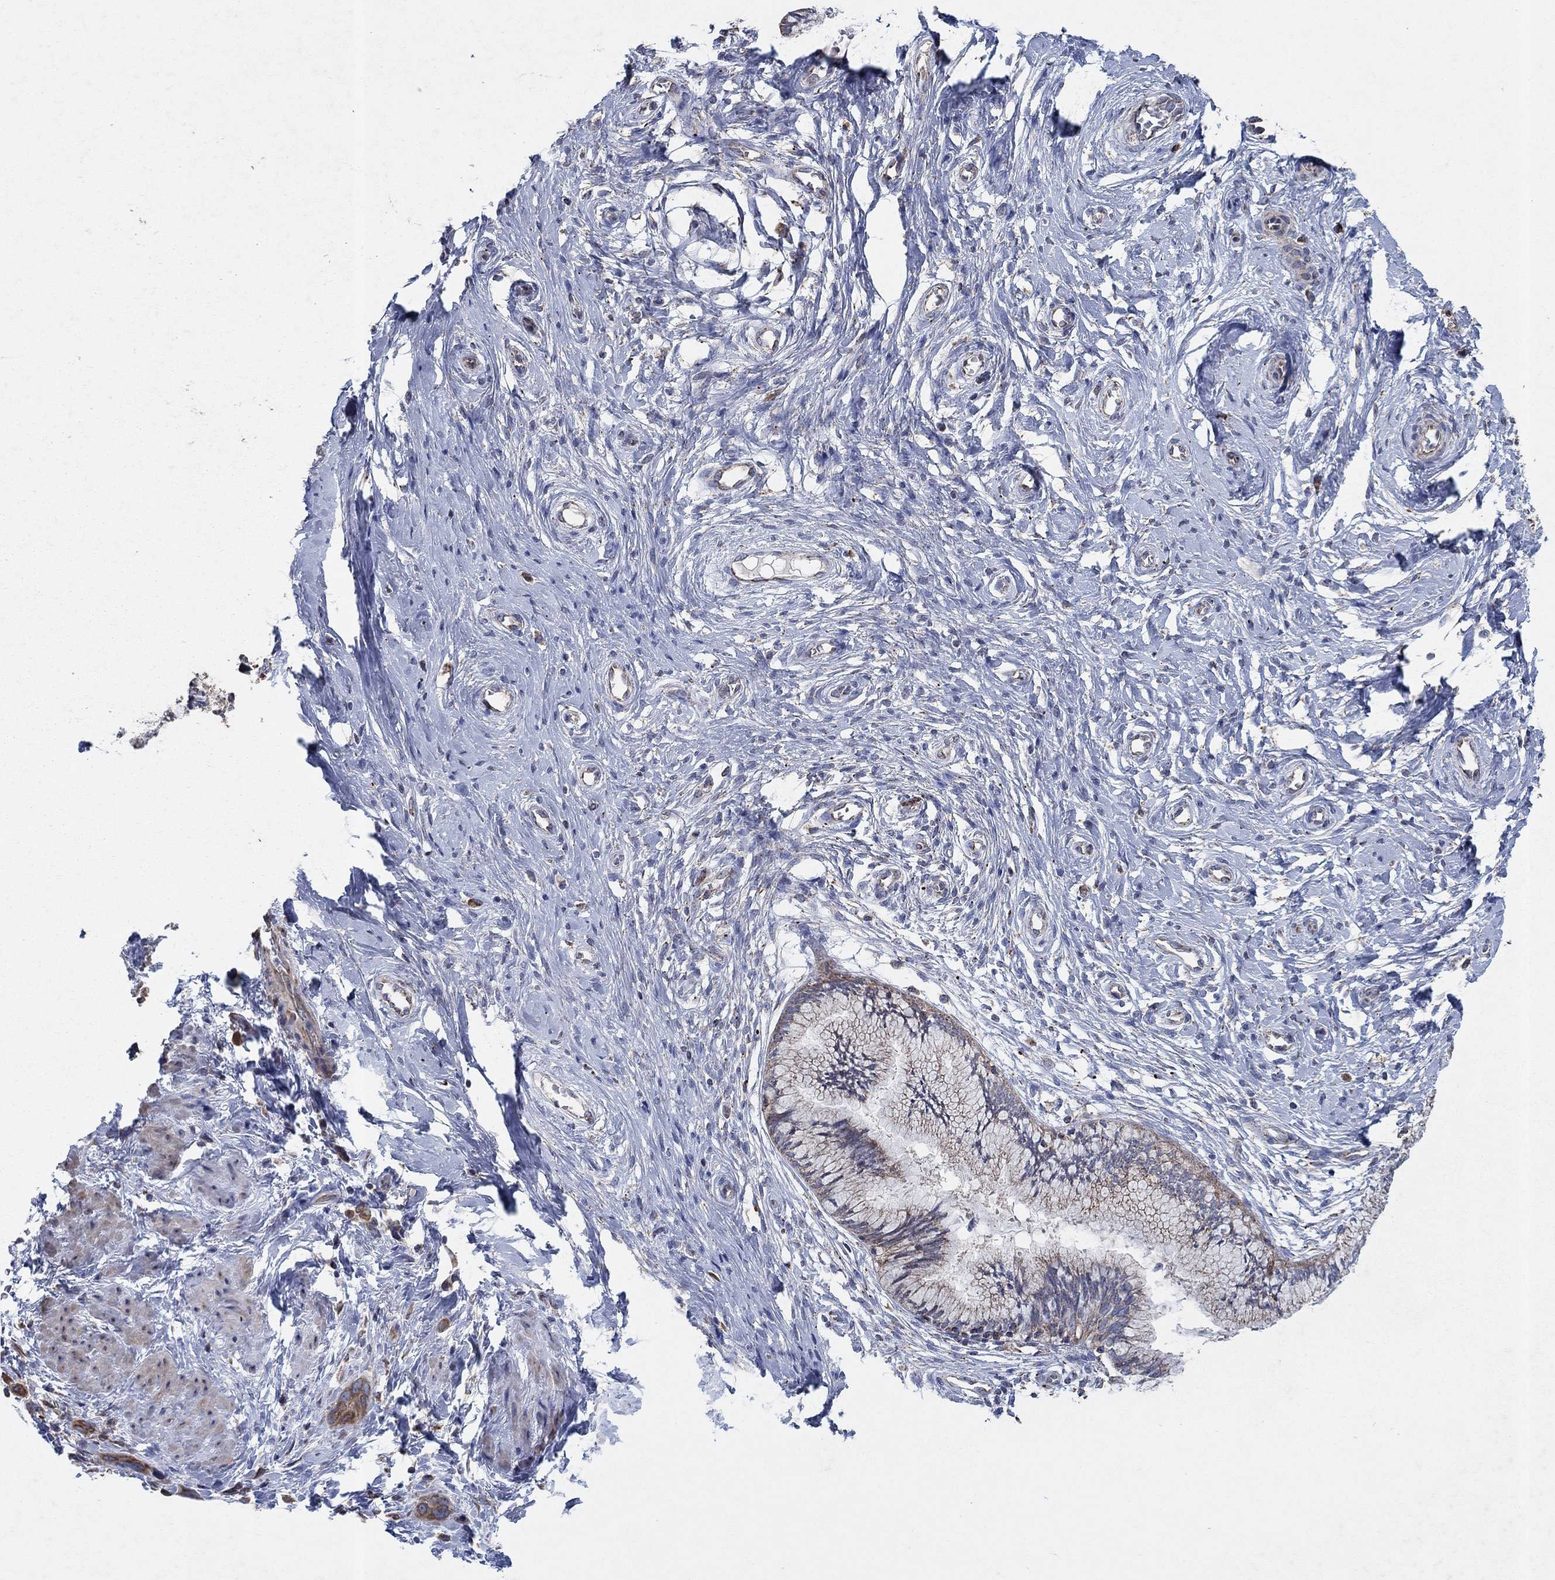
{"staining": {"intensity": "negative", "quantity": "none", "location": "none"}, "tissue": "cervical cancer", "cell_type": "Tumor cells", "image_type": "cancer", "snomed": [{"axis": "morphology", "description": "Normal tissue, NOS"}, {"axis": "morphology", "description": "Squamous cell carcinoma, NOS"}, {"axis": "topography", "description": "Cervix"}], "caption": "IHC image of neoplastic tissue: cervical cancer (squamous cell carcinoma) stained with DAB (3,3'-diaminobenzidine) demonstrates no significant protein positivity in tumor cells.", "gene": "NCEH1", "patient": {"sex": "female", "age": 39}}